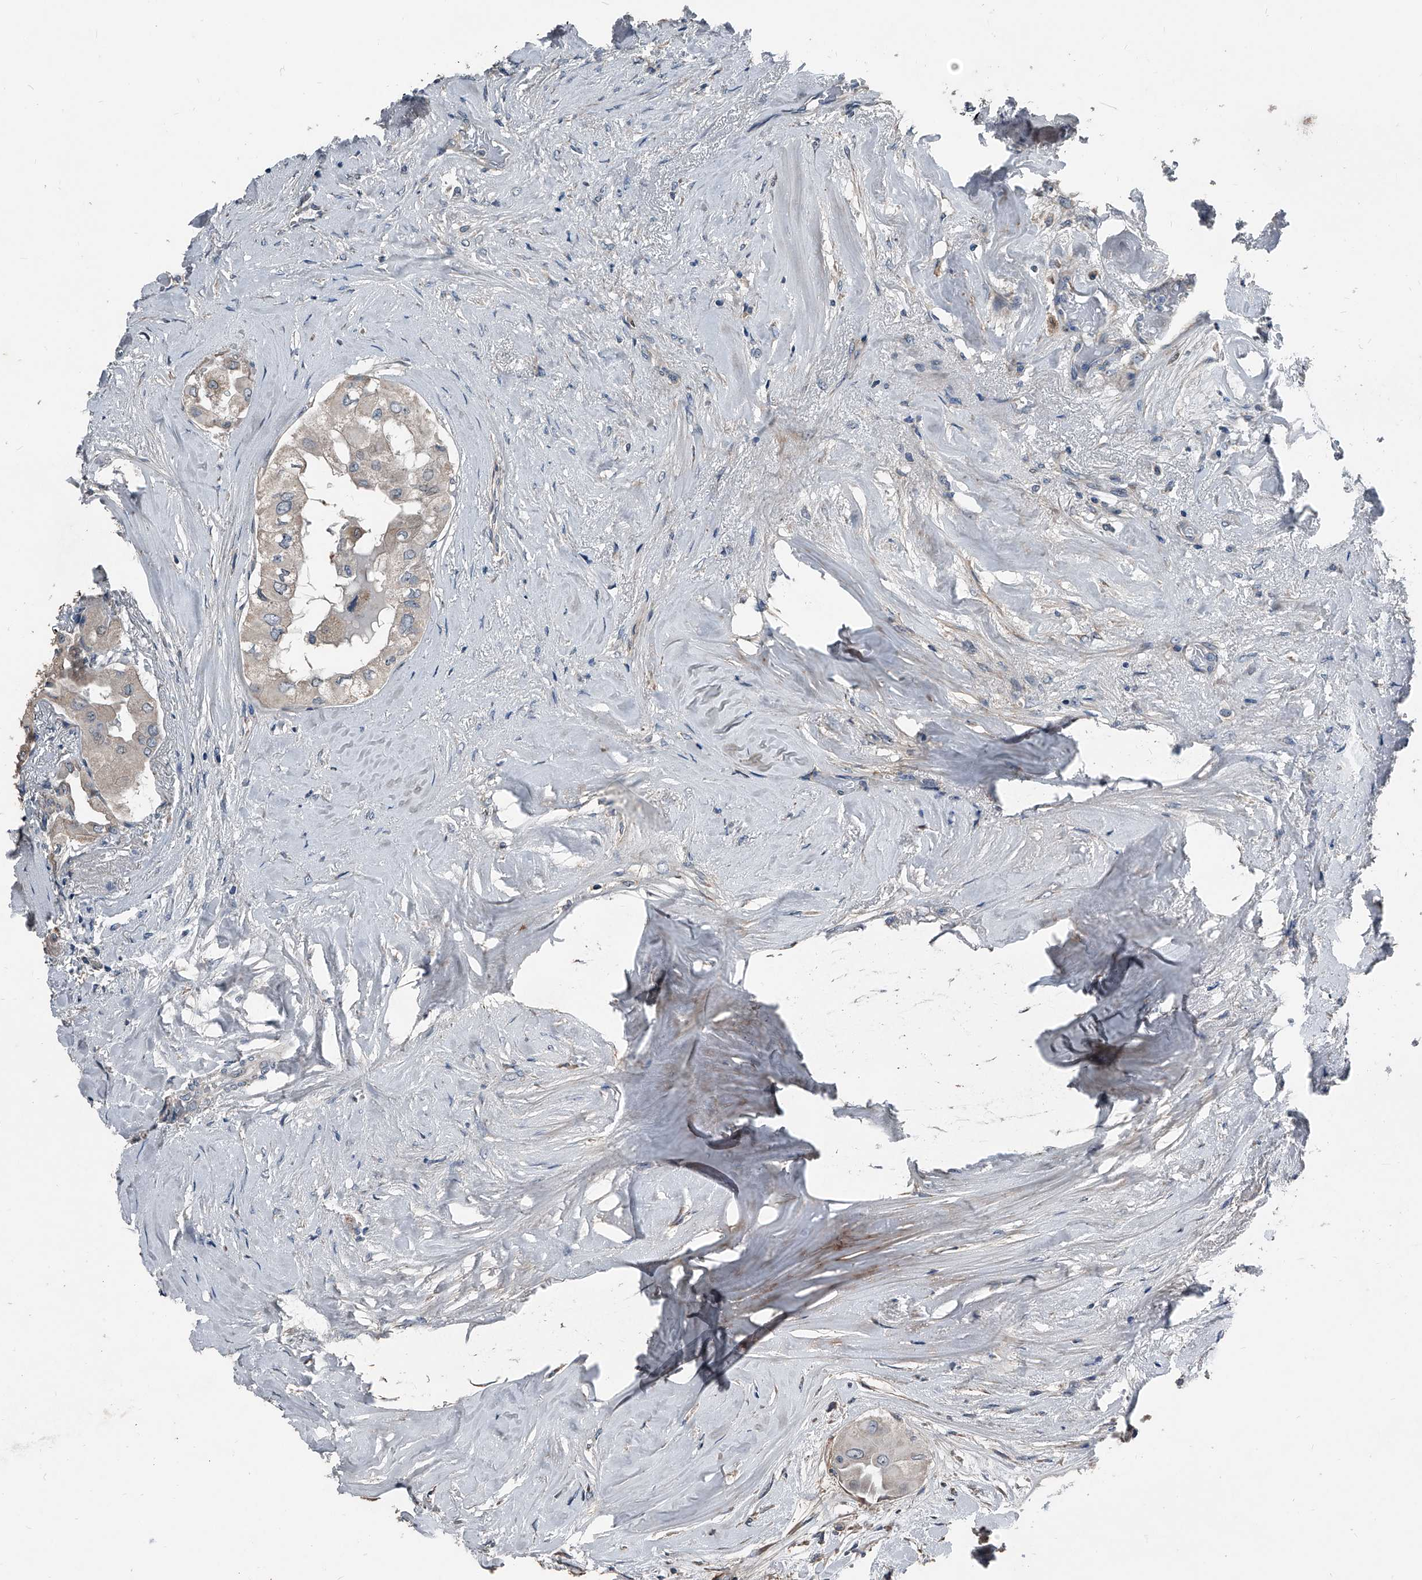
{"staining": {"intensity": "negative", "quantity": "none", "location": "none"}, "tissue": "thyroid cancer", "cell_type": "Tumor cells", "image_type": "cancer", "snomed": [{"axis": "morphology", "description": "Papillary adenocarcinoma, NOS"}, {"axis": "topography", "description": "Thyroid gland"}], "caption": "A high-resolution histopathology image shows immunohistochemistry staining of thyroid cancer, which exhibits no significant positivity in tumor cells.", "gene": "PHACTR1", "patient": {"sex": "female", "age": 59}}